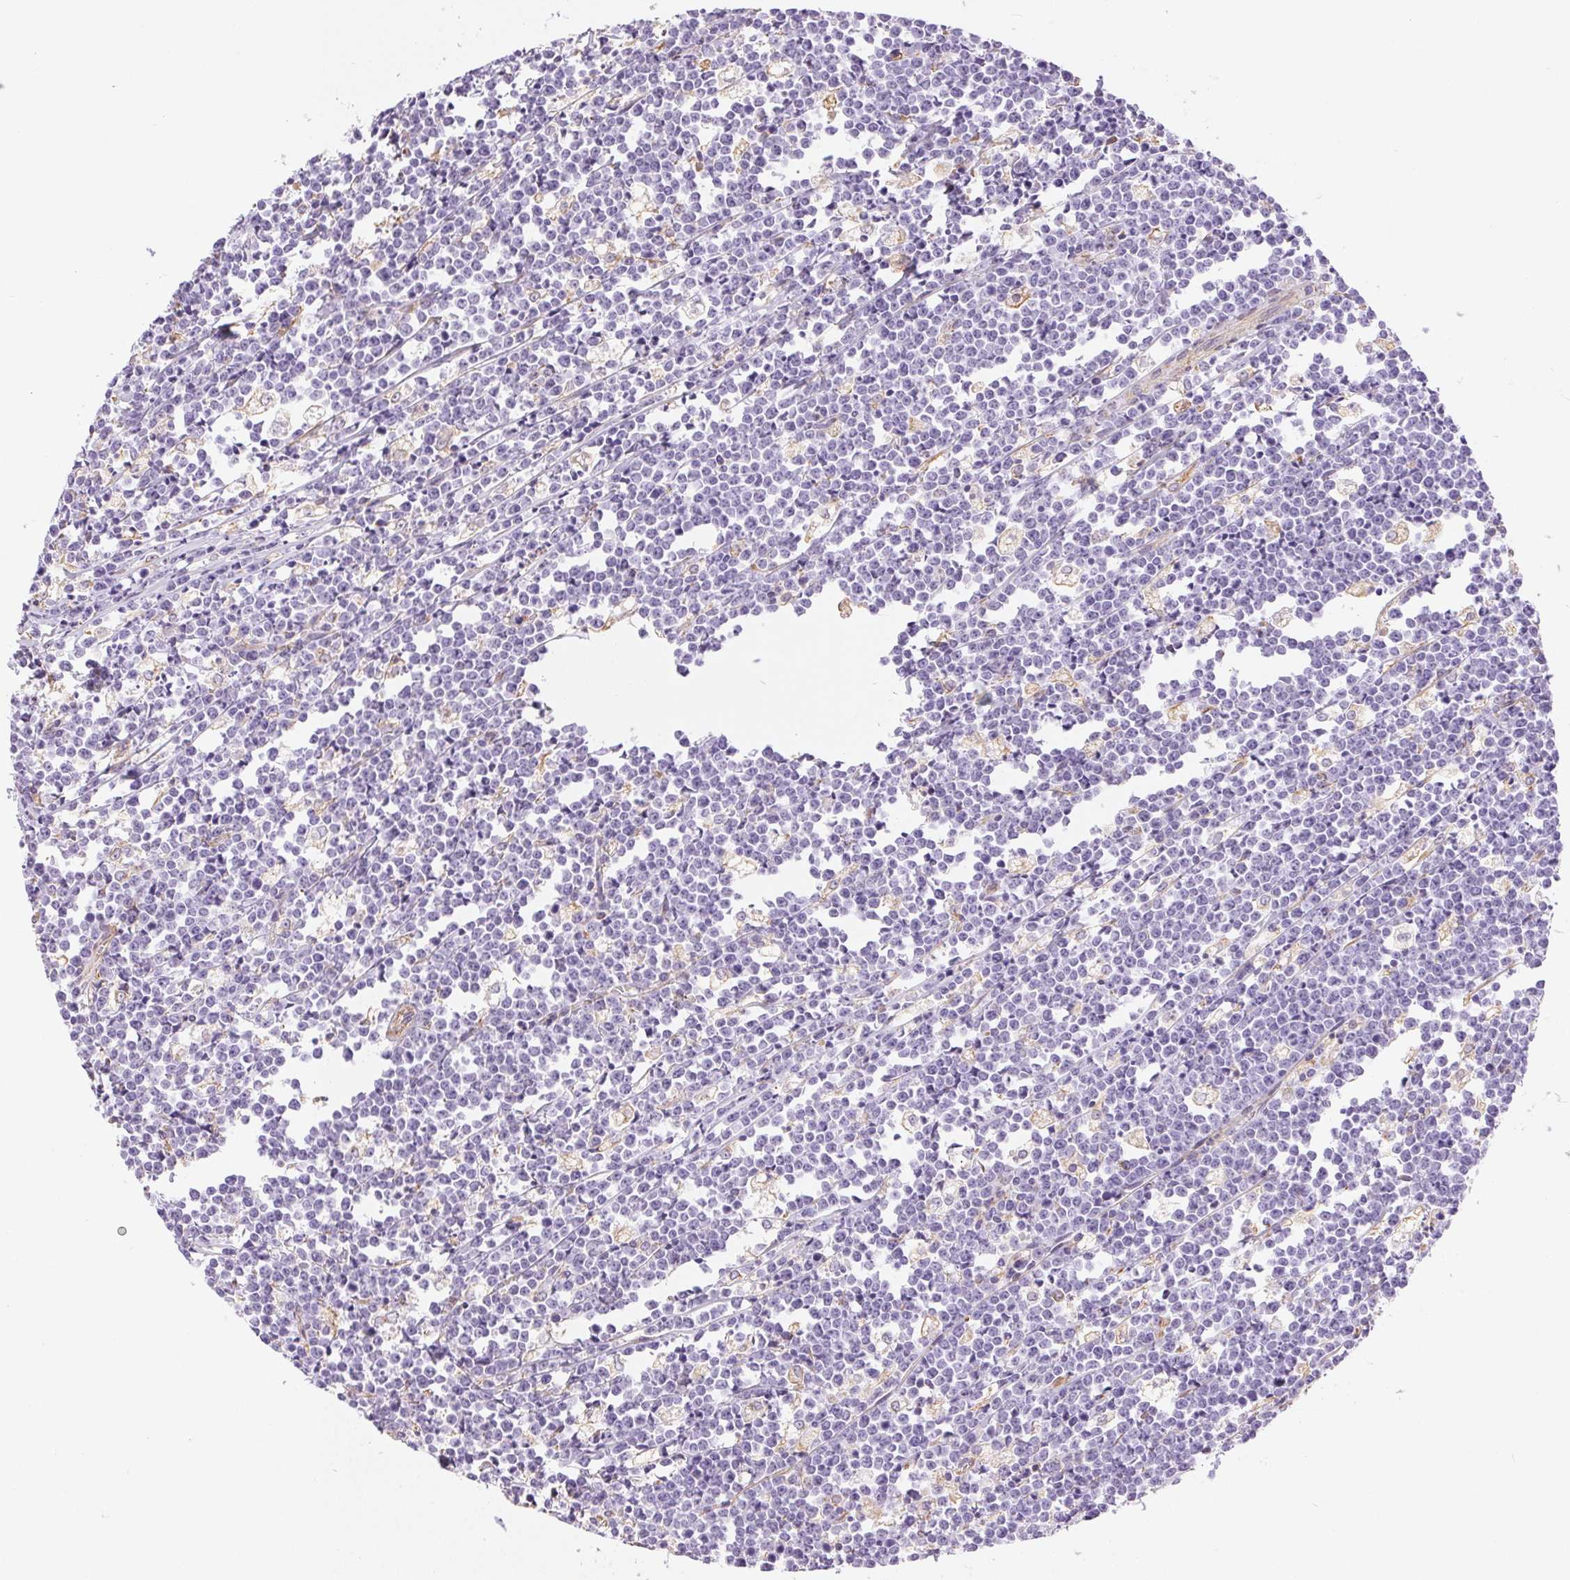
{"staining": {"intensity": "negative", "quantity": "none", "location": "none"}, "tissue": "lymphoma", "cell_type": "Tumor cells", "image_type": "cancer", "snomed": [{"axis": "morphology", "description": "Malignant lymphoma, non-Hodgkin's type, High grade"}, {"axis": "topography", "description": "Small intestine"}], "caption": "IHC histopathology image of neoplastic tissue: lymphoma stained with DAB shows no significant protein expression in tumor cells.", "gene": "GFAP", "patient": {"sex": "female", "age": 56}}